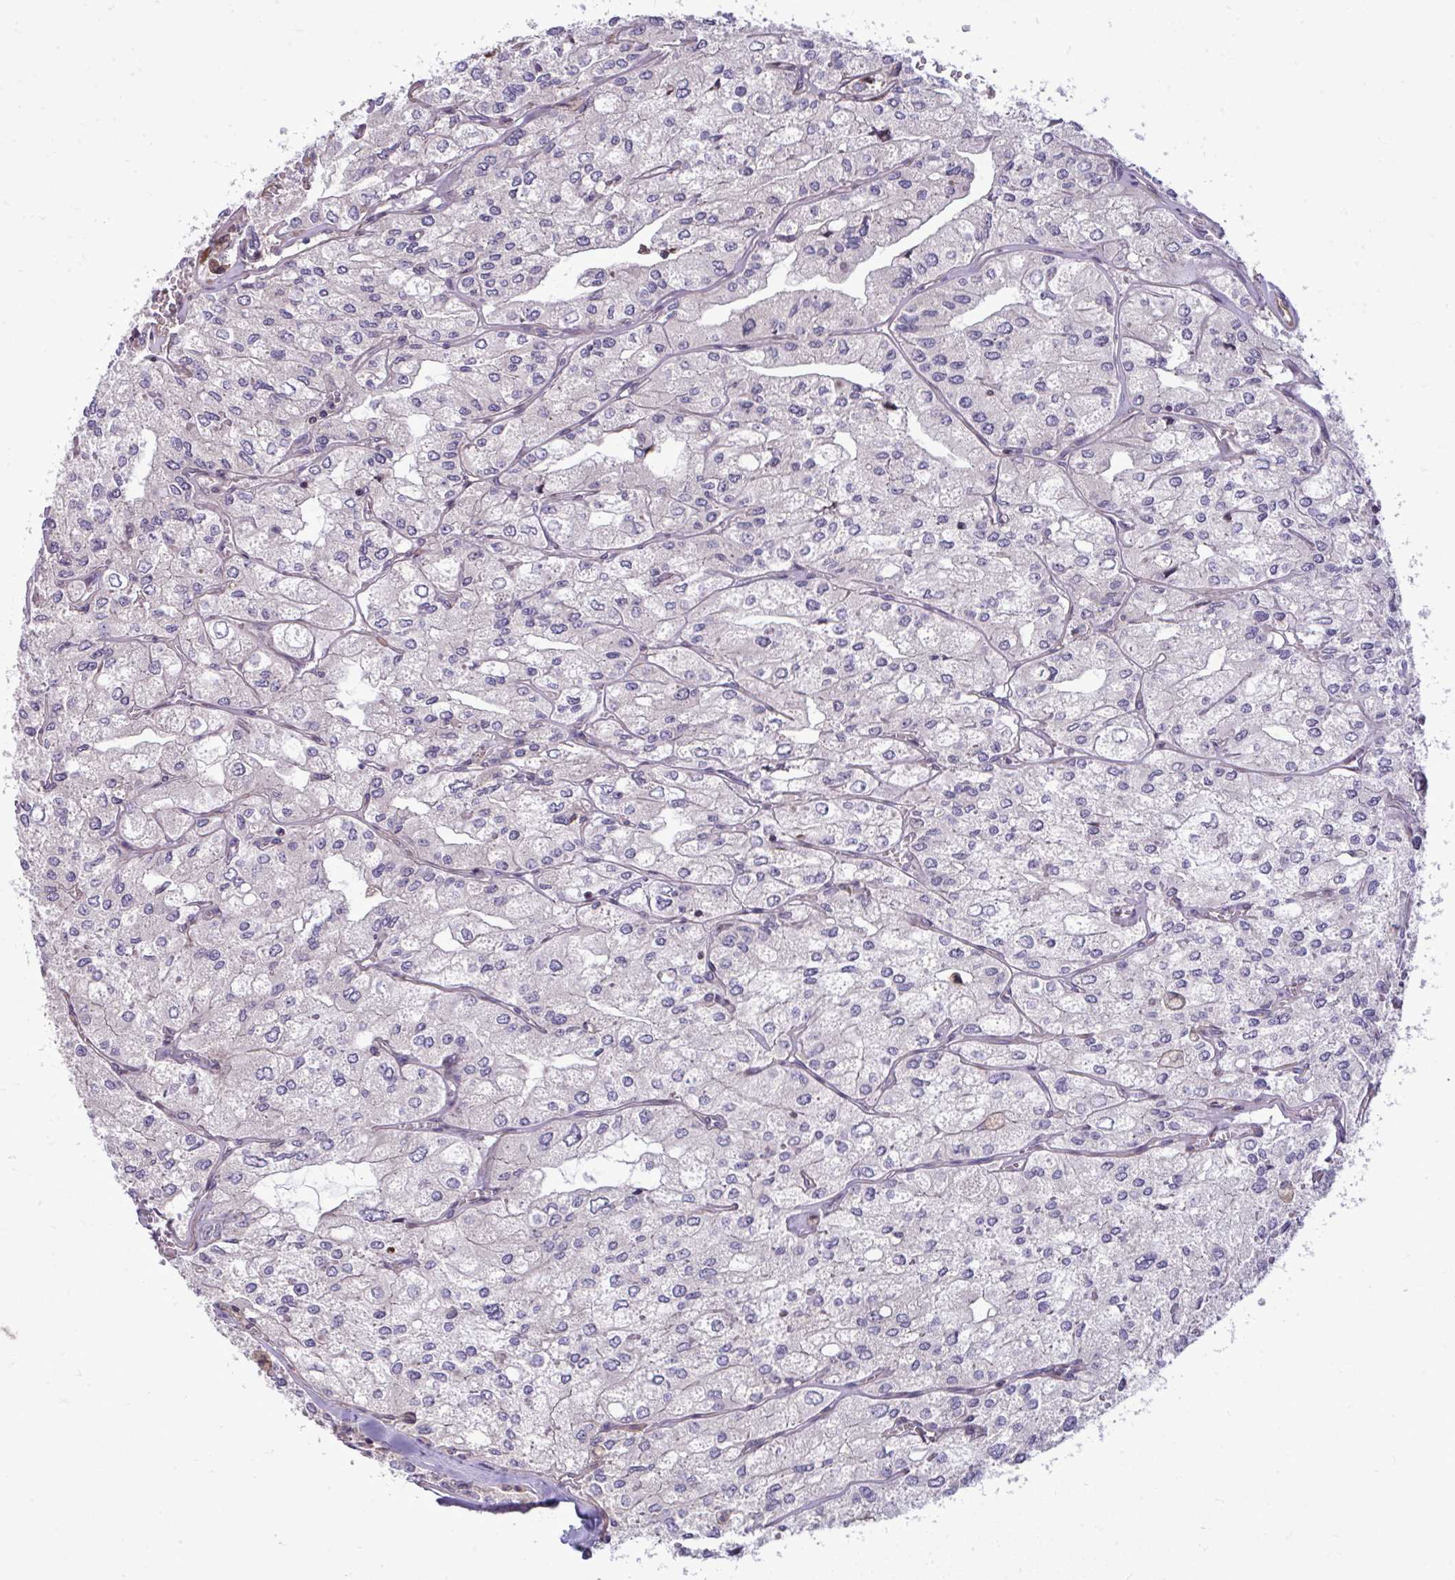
{"staining": {"intensity": "negative", "quantity": "none", "location": "none"}, "tissue": "renal cancer", "cell_type": "Tumor cells", "image_type": "cancer", "snomed": [{"axis": "morphology", "description": "Adenocarcinoma, NOS"}, {"axis": "topography", "description": "Kidney"}], "caption": "An immunohistochemistry (IHC) micrograph of adenocarcinoma (renal) is shown. There is no staining in tumor cells of adenocarcinoma (renal).", "gene": "ZSCAN9", "patient": {"sex": "female", "age": 70}}